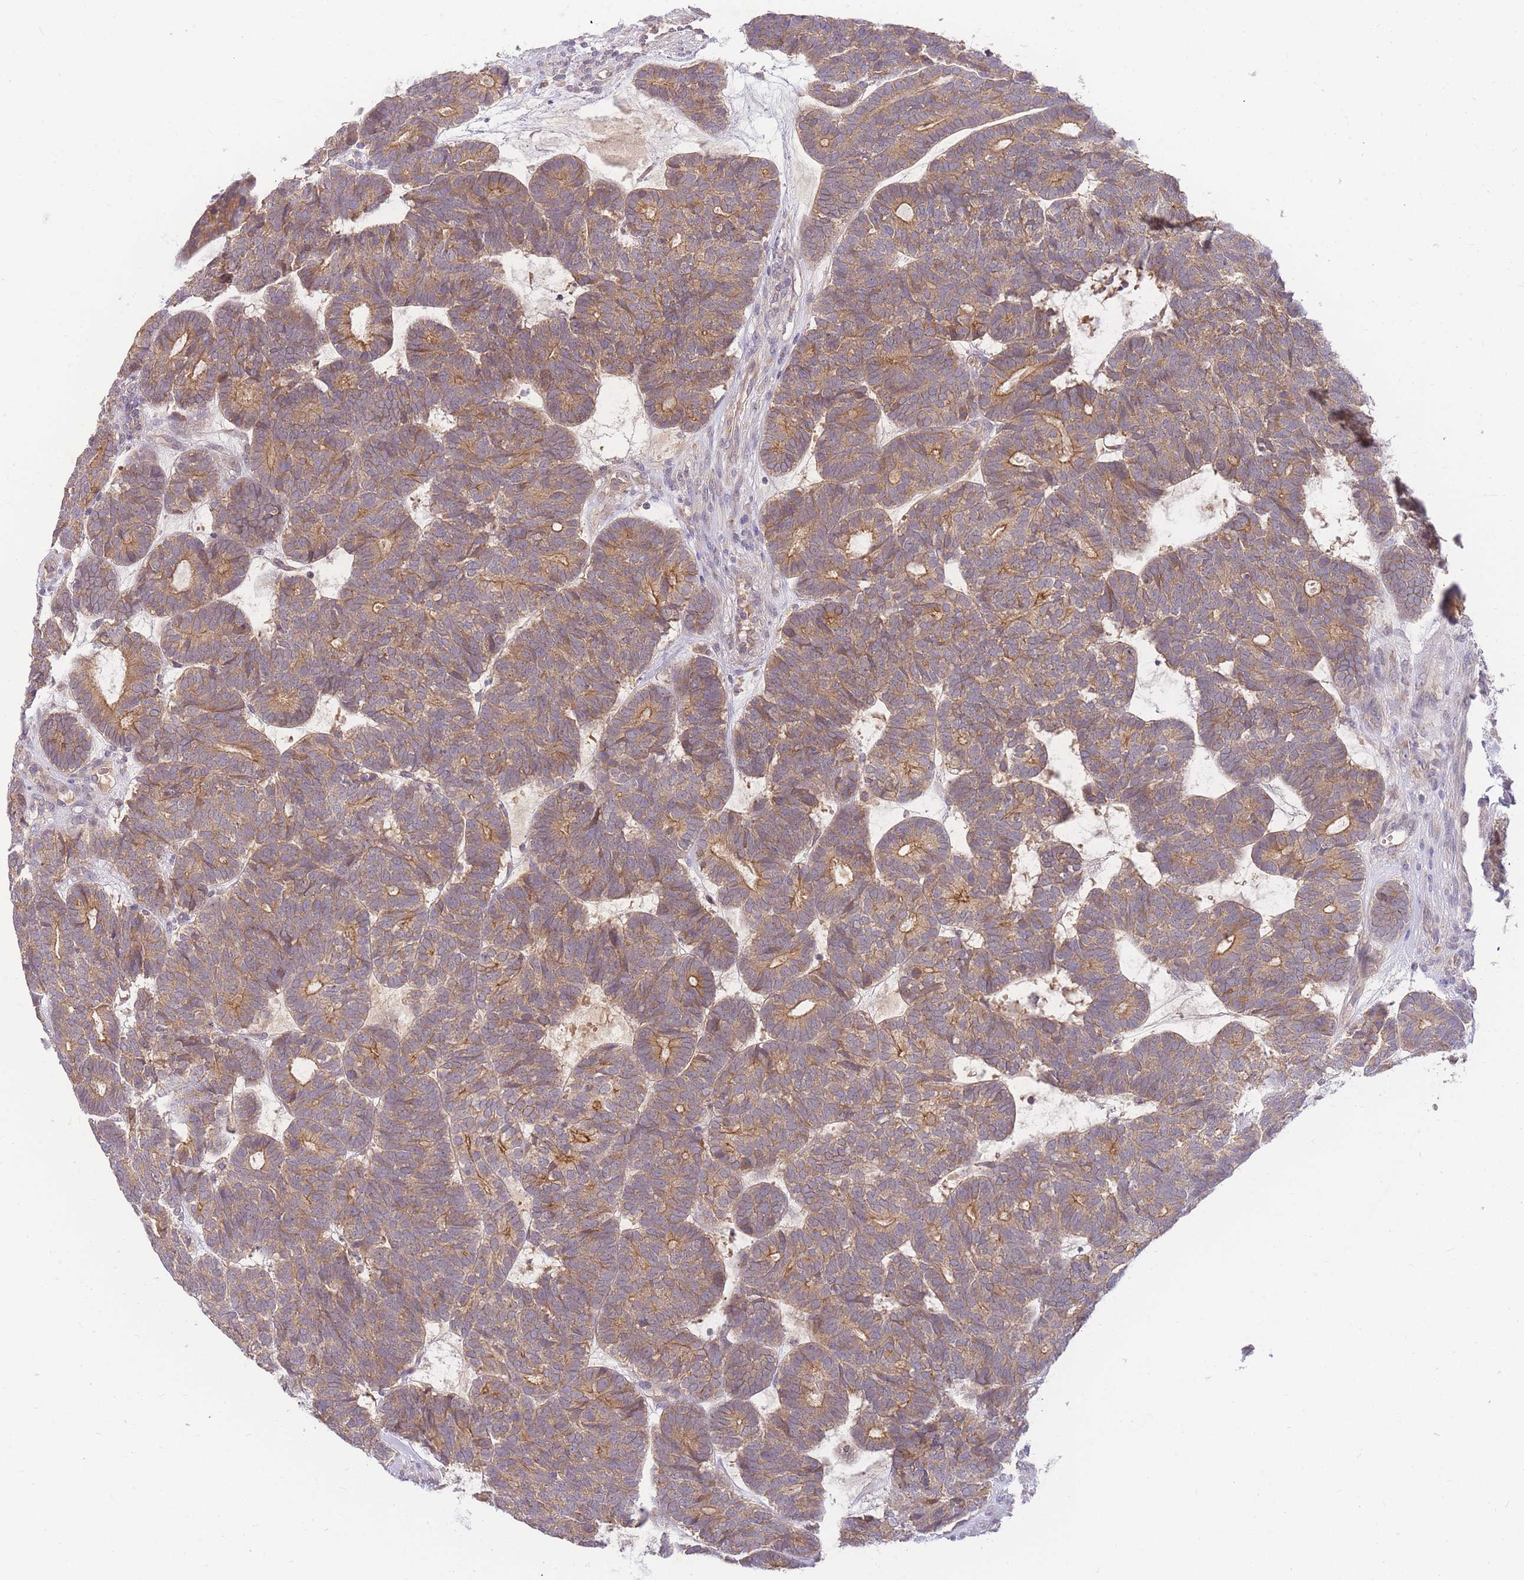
{"staining": {"intensity": "weak", "quantity": ">75%", "location": "cytoplasmic/membranous"}, "tissue": "head and neck cancer", "cell_type": "Tumor cells", "image_type": "cancer", "snomed": [{"axis": "morphology", "description": "Adenocarcinoma, NOS"}, {"axis": "topography", "description": "Head-Neck"}], "caption": "DAB immunohistochemical staining of human head and neck adenocarcinoma demonstrates weak cytoplasmic/membranous protein positivity in about >75% of tumor cells. The protein of interest is shown in brown color, while the nuclei are stained blue.", "gene": "ZNF577", "patient": {"sex": "female", "age": 81}}